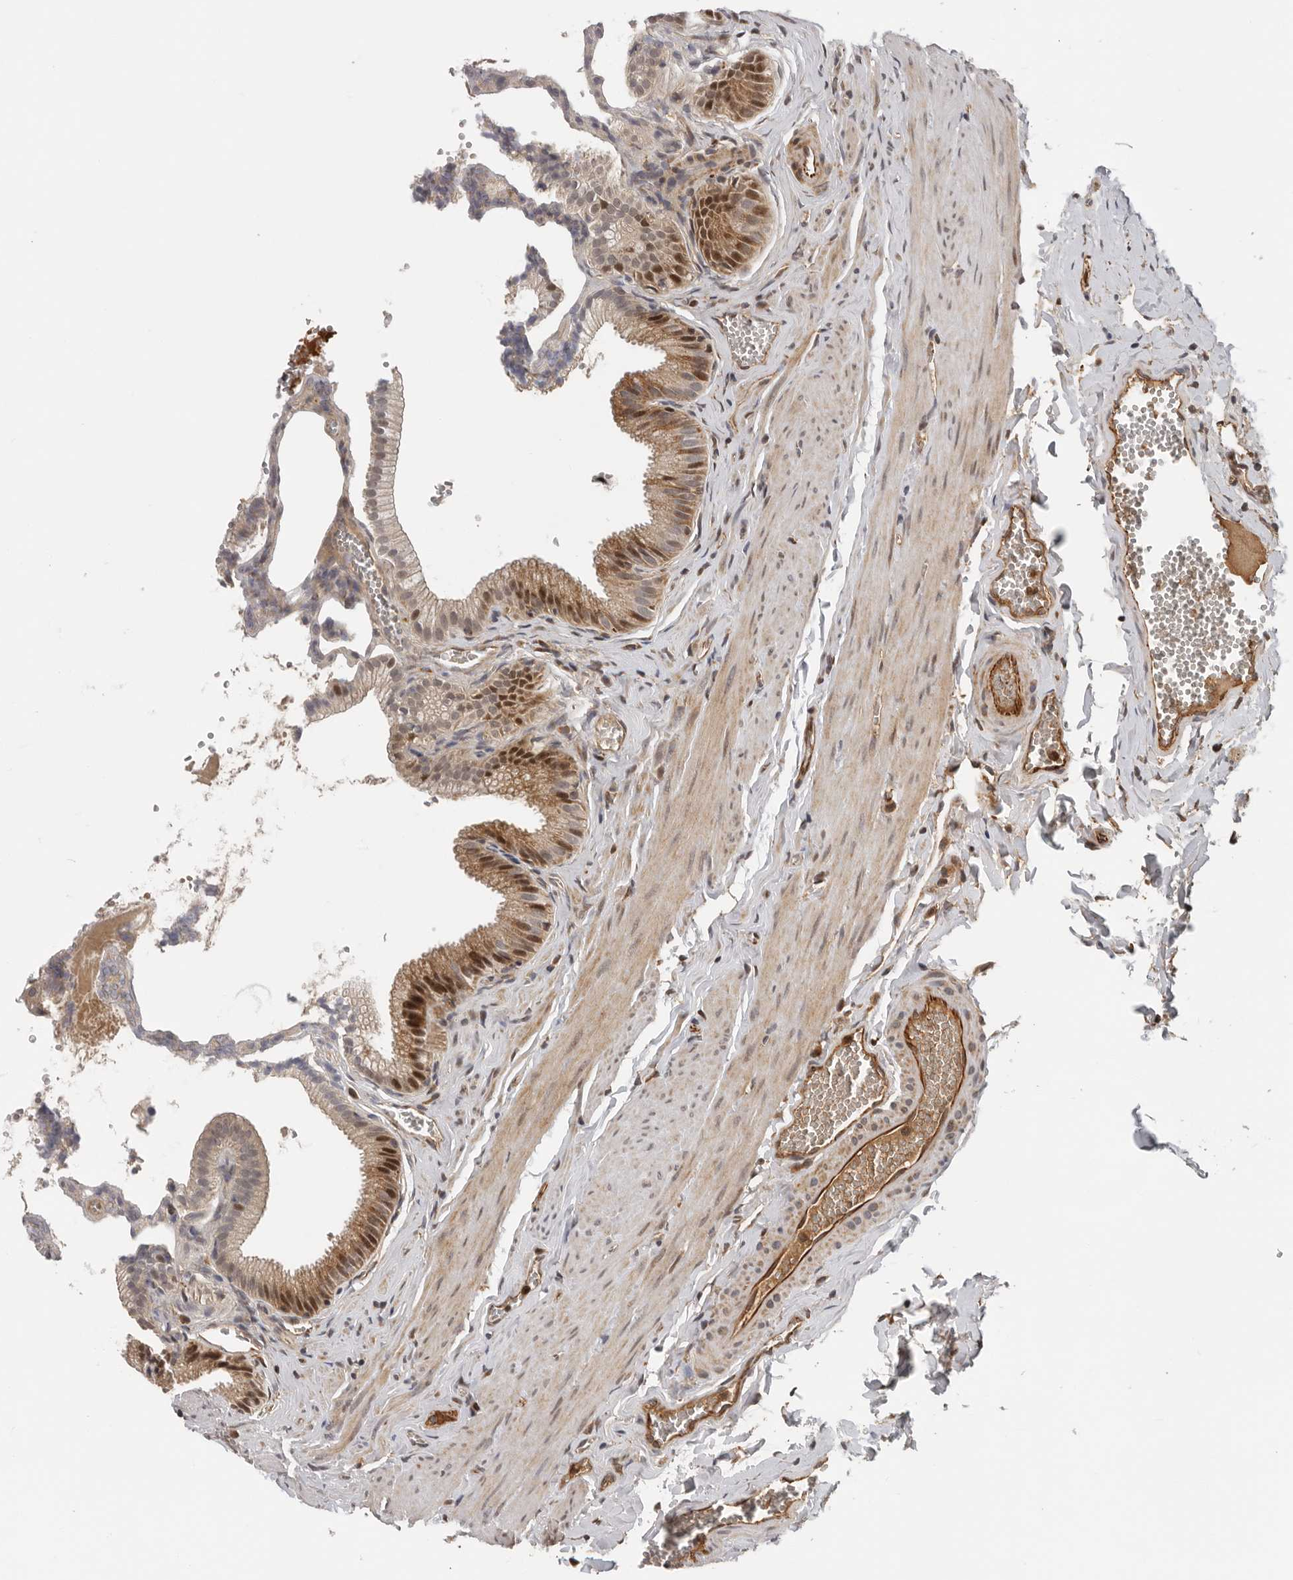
{"staining": {"intensity": "moderate", "quantity": ">75%", "location": "cytoplasmic/membranous,nuclear"}, "tissue": "gallbladder", "cell_type": "Glandular cells", "image_type": "normal", "snomed": [{"axis": "morphology", "description": "Normal tissue, NOS"}, {"axis": "topography", "description": "Gallbladder"}], "caption": "The immunohistochemical stain labels moderate cytoplasmic/membranous,nuclear staining in glandular cells of benign gallbladder. (DAB = brown stain, brightfield microscopy at high magnification).", "gene": "RNF157", "patient": {"sex": "male", "age": 38}}